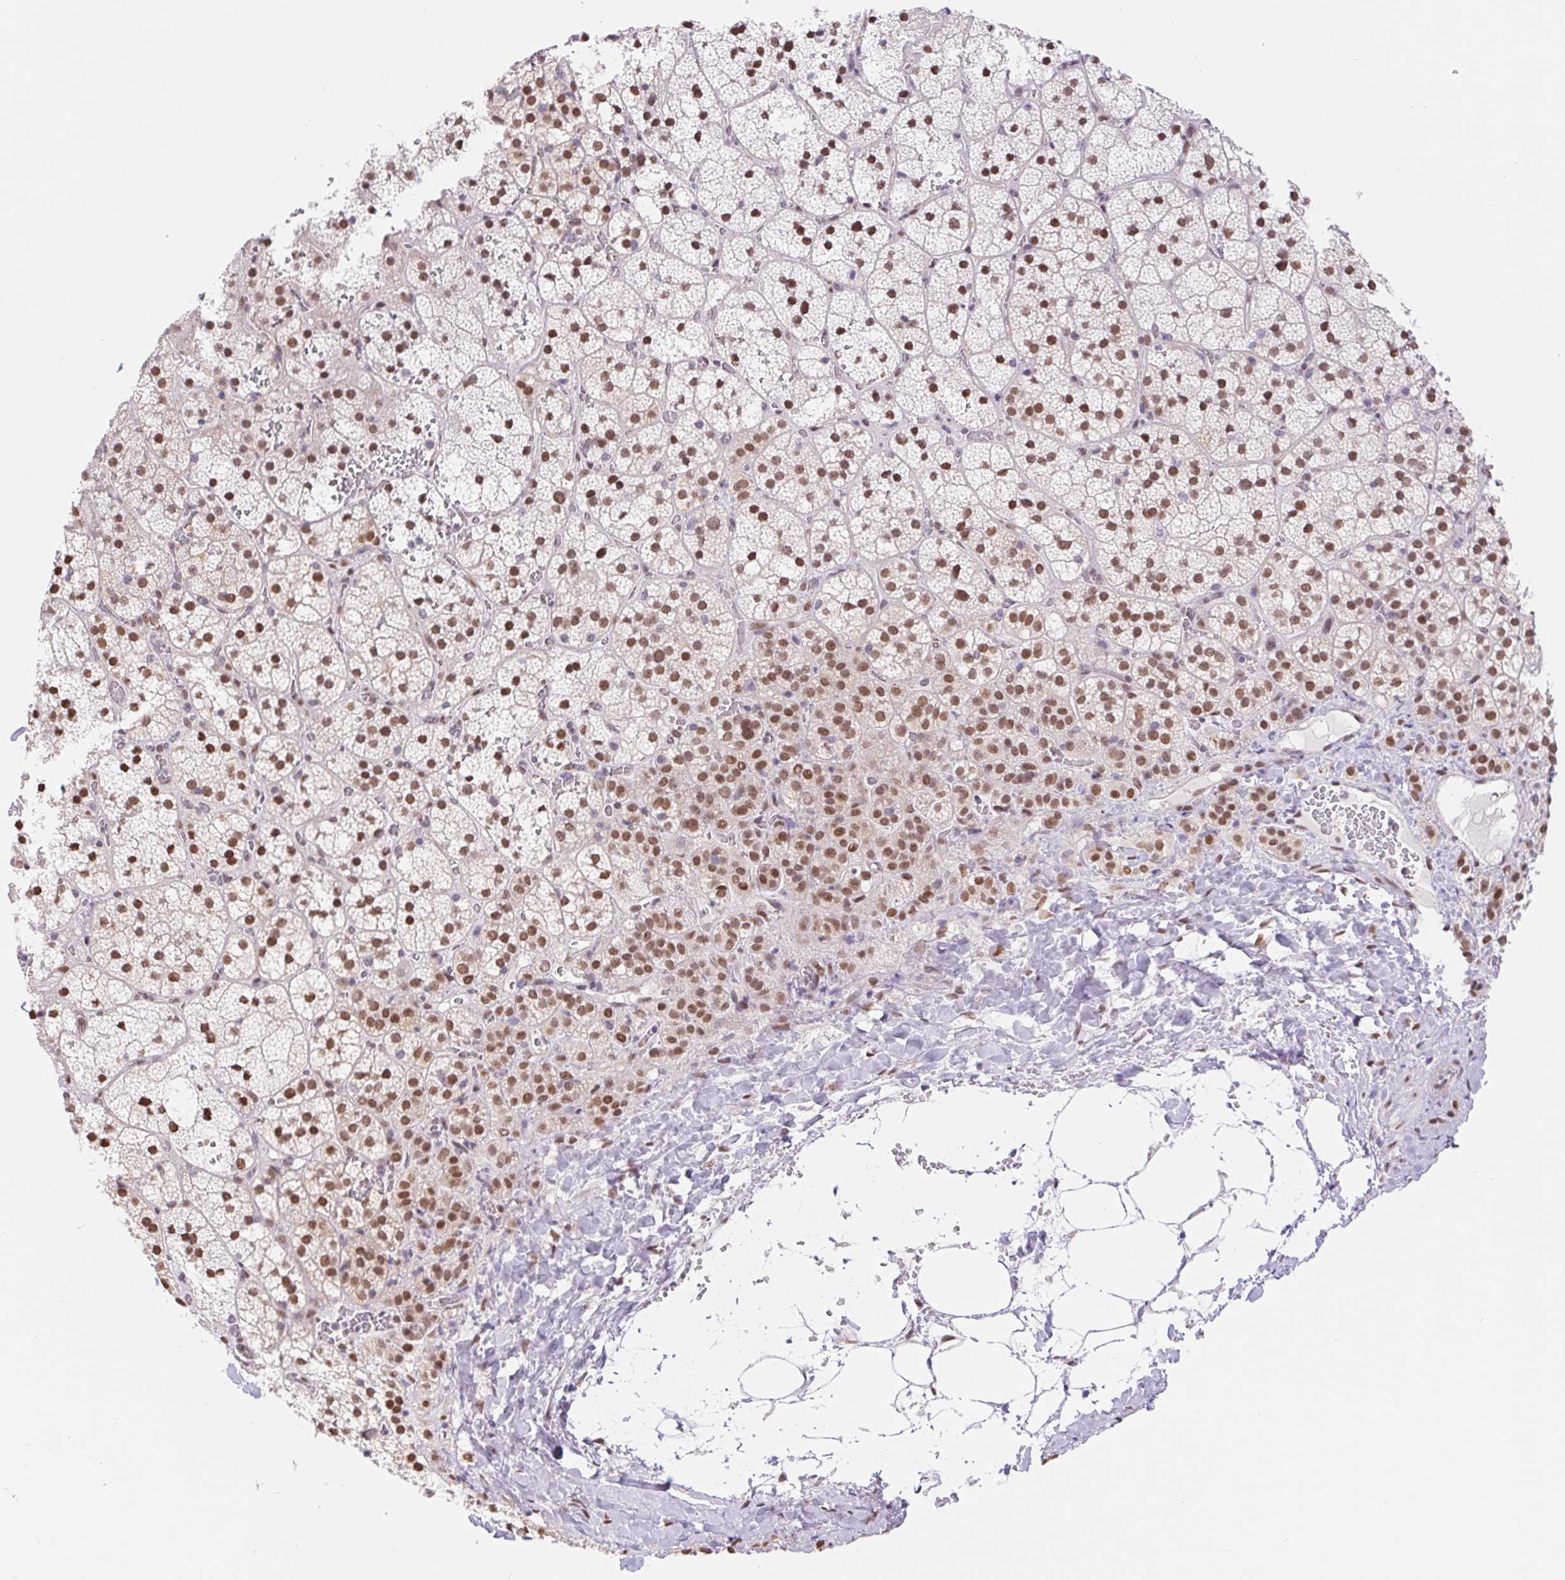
{"staining": {"intensity": "moderate", "quantity": ">75%", "location": "nuclear"}, "tissue": "adrenal gland", "cell_type": "Glandular cells", "image_type": "normal", "snomed": [{"axis": "morphology", "description": "Normal tissue, NOS"}, {"axis": "topography", "description": "Adrenal gland"}], "caption": "A histopathology image of adrenal gland stained for a protein shows moderate nuclear brown staining in glandular cells.", "gene": "CAND1", "patient": {"sex": "male", "age": 53}}